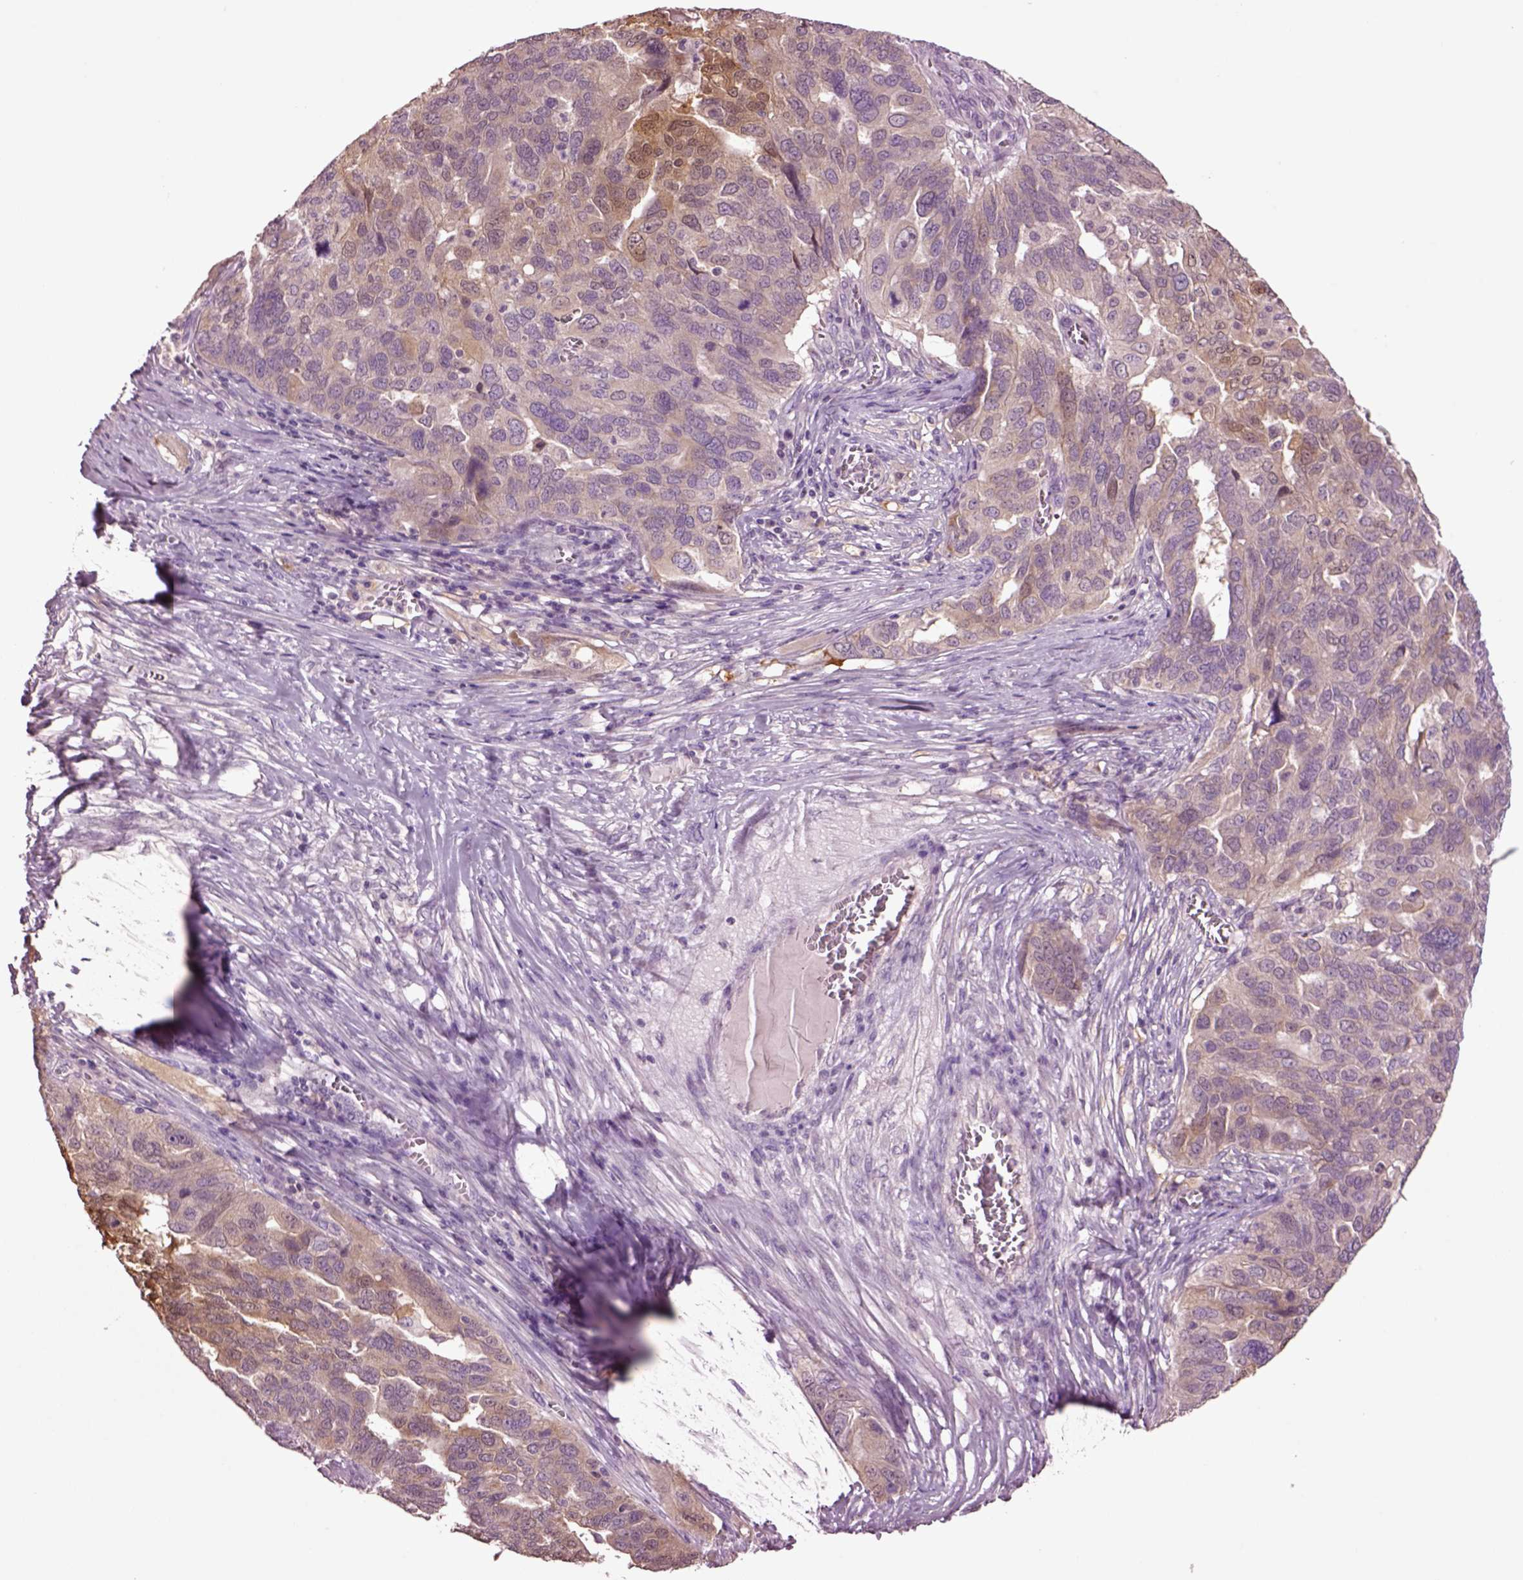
{"staining": {"intensity": "moderate", "quantity": ">75%", "location": "cytoplasmic/membranous"}, "tissue": "ovarian cancer", "cell_type": "Tumor cells", "image_type": "cancer", "snomed": [{"axis": "morphology", "description": "Carcinoma, endometroid"}, {"axis": "topography", "description": "Soft tissue"}, {"axis": "topography", "description": "Ovary"}], "caption": "Human ovarian cancer (endometroid carcinoma) stained with a protein marker displays moderate staining in tumor cells.", "gene": "CLPSL1", "patient": {"sex": "female", "age": 52}}